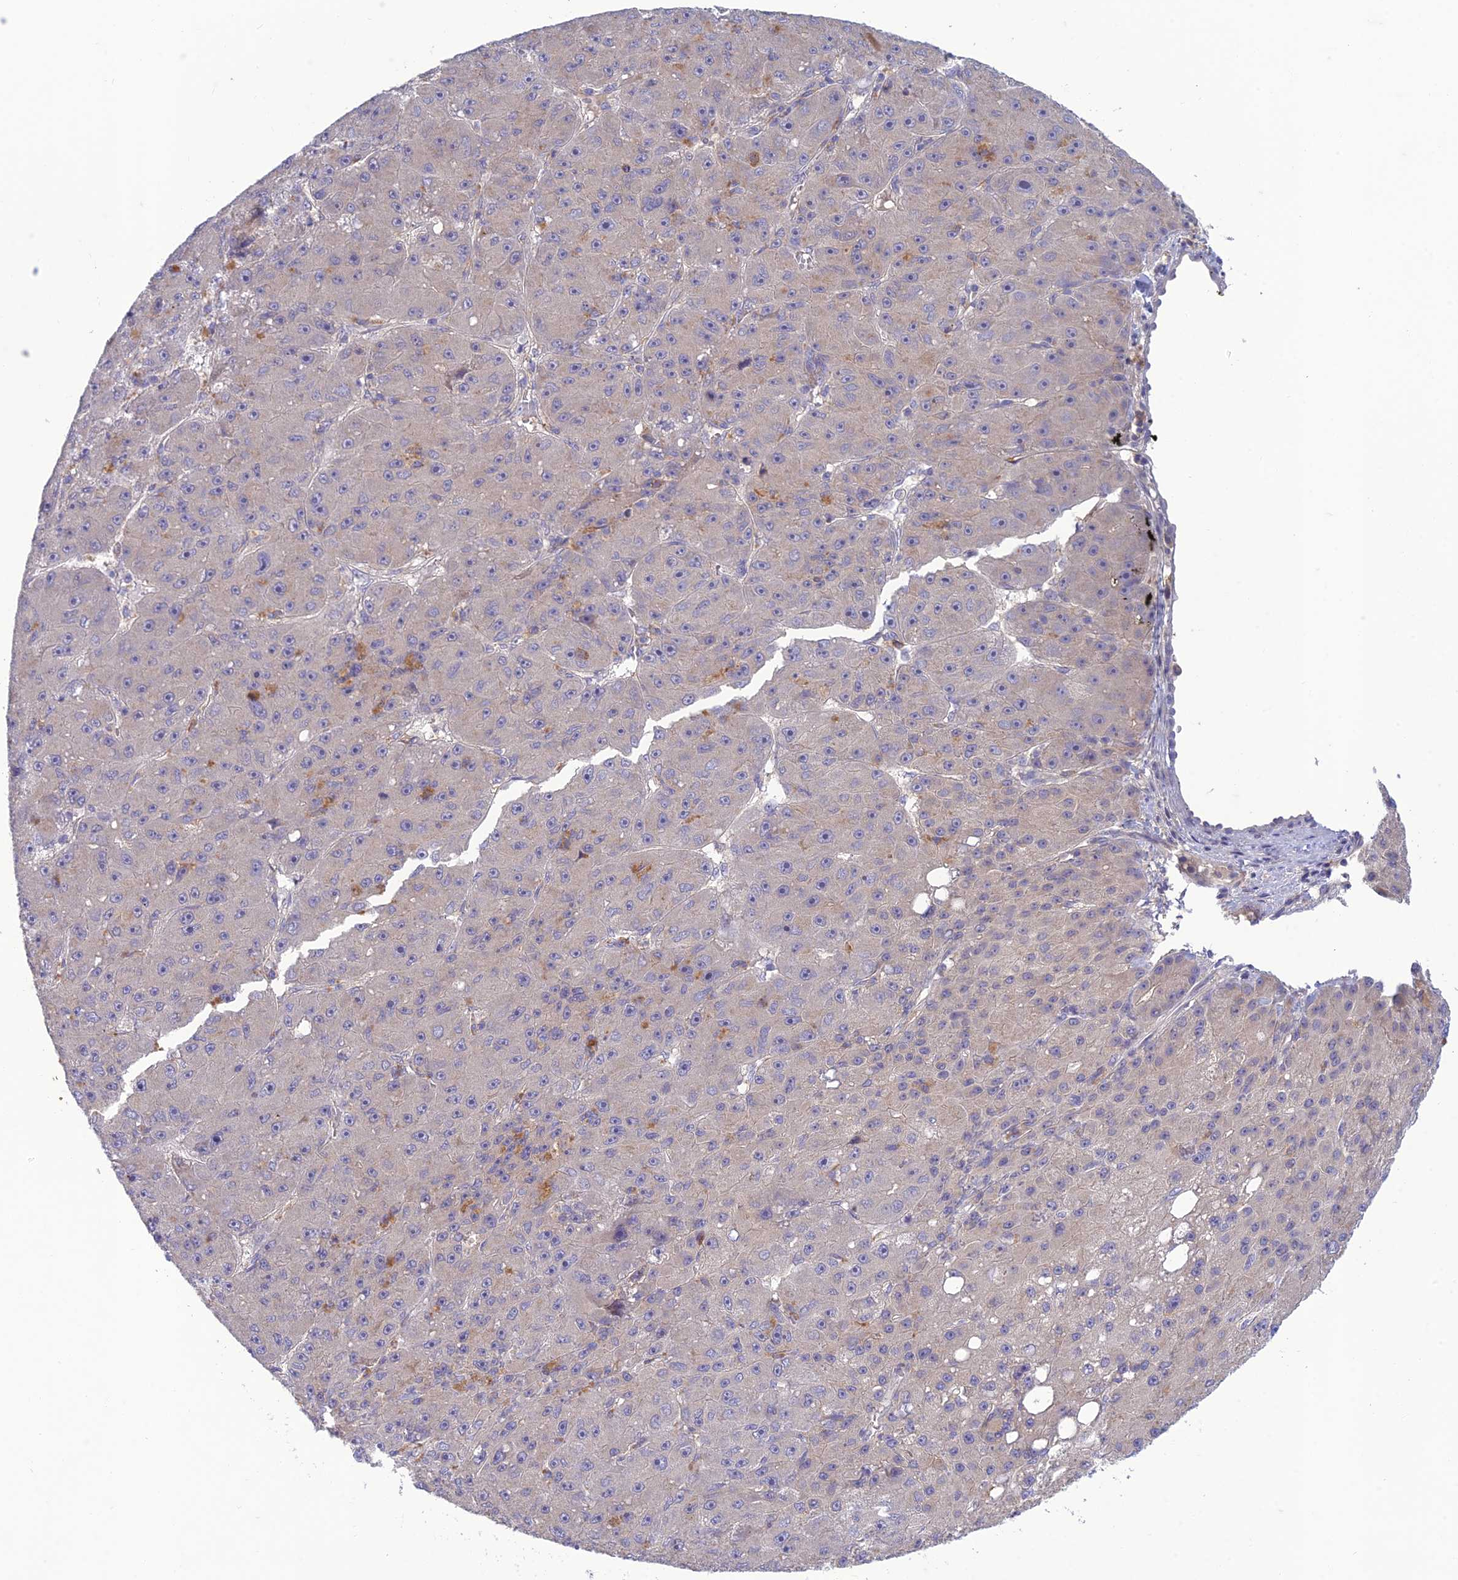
{"staining": {"intensity": "negative", "quantity": "none", "location": "none"}, "tissue": "liver cancer", "cell_type": "Tumor cells", "image_type": "cancer", "snomed": [{"axis": "morphology", "description": "Carcinoma, Hepatocellular, NOS"}, {"axis": "topography", "description": "Liver"}], "caption": "Tumor cells are negative for brown protein staining in hepatocellular carcinoma (liver). (Immunohistochemistry, brightfield microscopy, high magnification).", "gene": "ITGAE", "patient": {"sex": "male", "age": 67}}